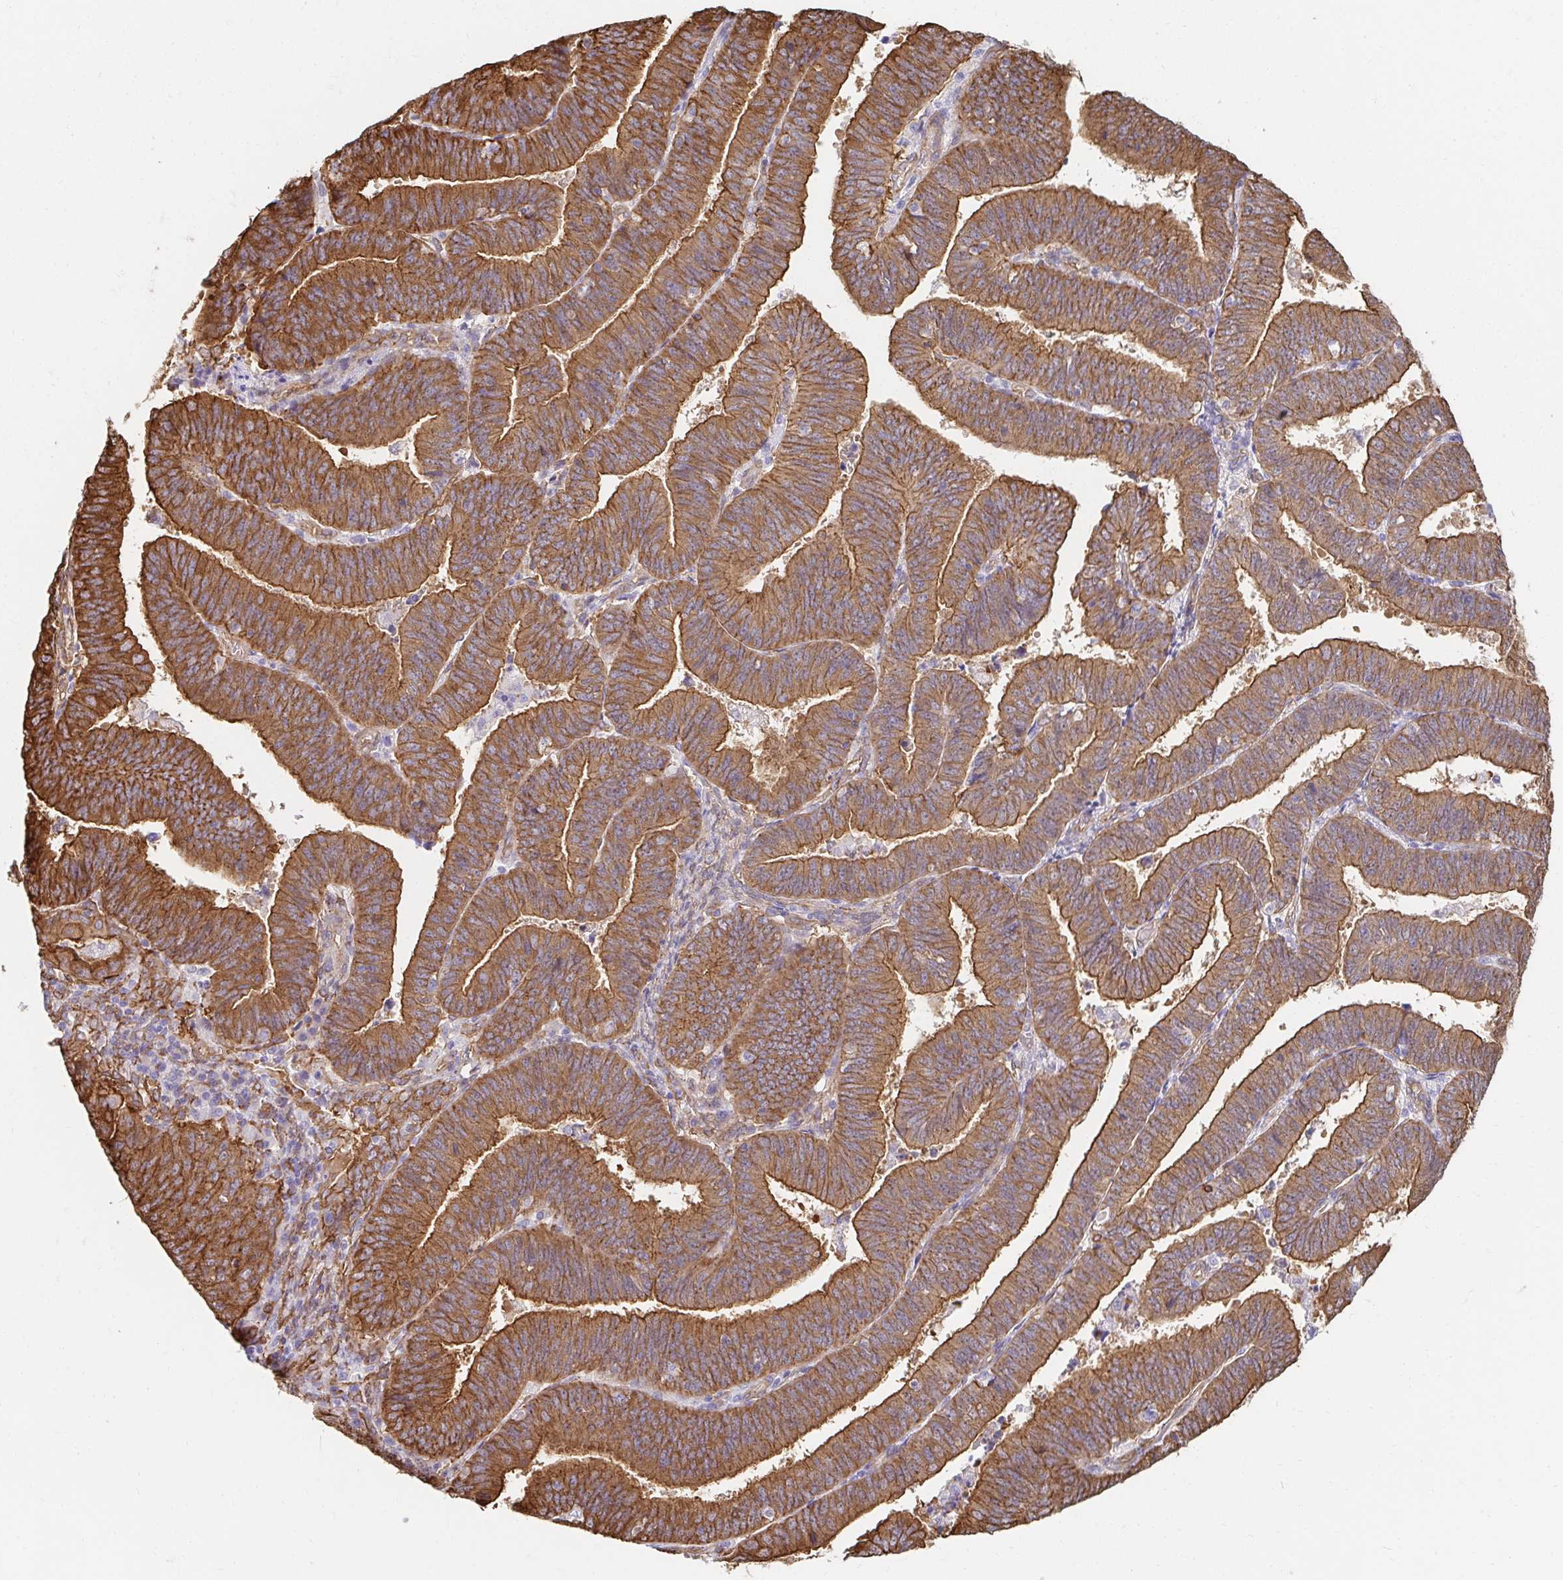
{"staining": {"intensity": "moderate", "quantity": ">75%", "location": "cytoplasmic/membranous"}, "tissue": "endometrial cancer", "cell_type": "Tumor cells", "image_type": "cancer", "snomed": [{"axis": "morphology", "description": "Adenocarcinoma, NOS"}, {"axis": "topography", "description": "Endometrium"}], "caption": "Immunohistochemistry (IHC) (DAB) staining of endometrial adenocarcinoma reveals moderate cytoplasmic/membranous protein positivity in about >75% of tumor cells.", "gene": "CTTN", "patient": {"sex": "female", "age": 82}}